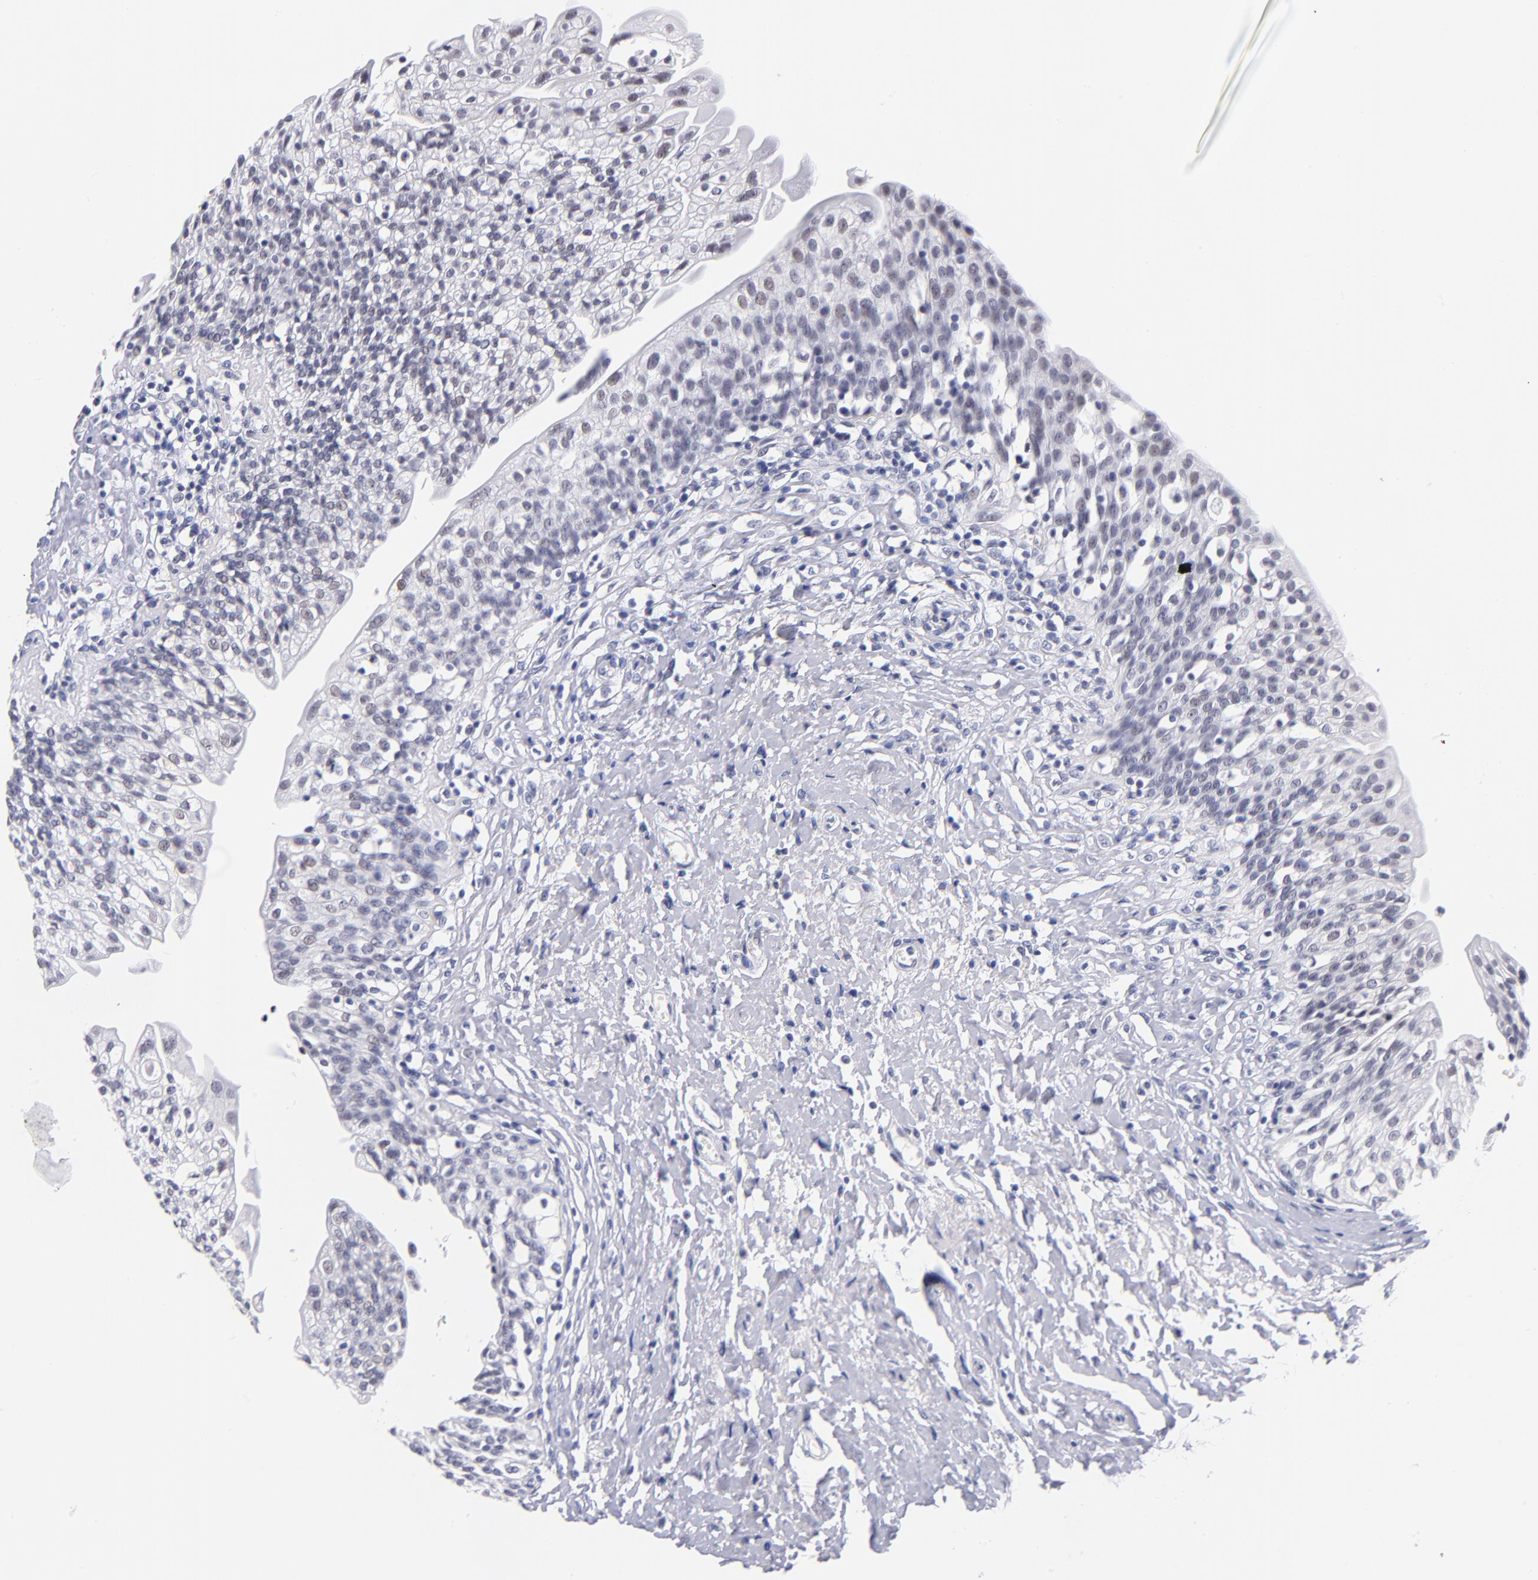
{"staining": {"intensity": "weak", "quantity": "<25%", "location": "nuclear"}, "tissue": "urinary bladder", "cell_type": "Urothelial cells", "image_type": "normal", "snomed": [{"axis": "morphology", "description": "Normal tissue, NOS"}, {"axis": "topography", "description": "Urinary bladder"}], "caption": "DAB immunohistochemical staining of normal urinary bladder reveals no significant positivity in urothelial cells.", "gene": "SNRPB", "patient": {"sex": "female", "age": 80}}